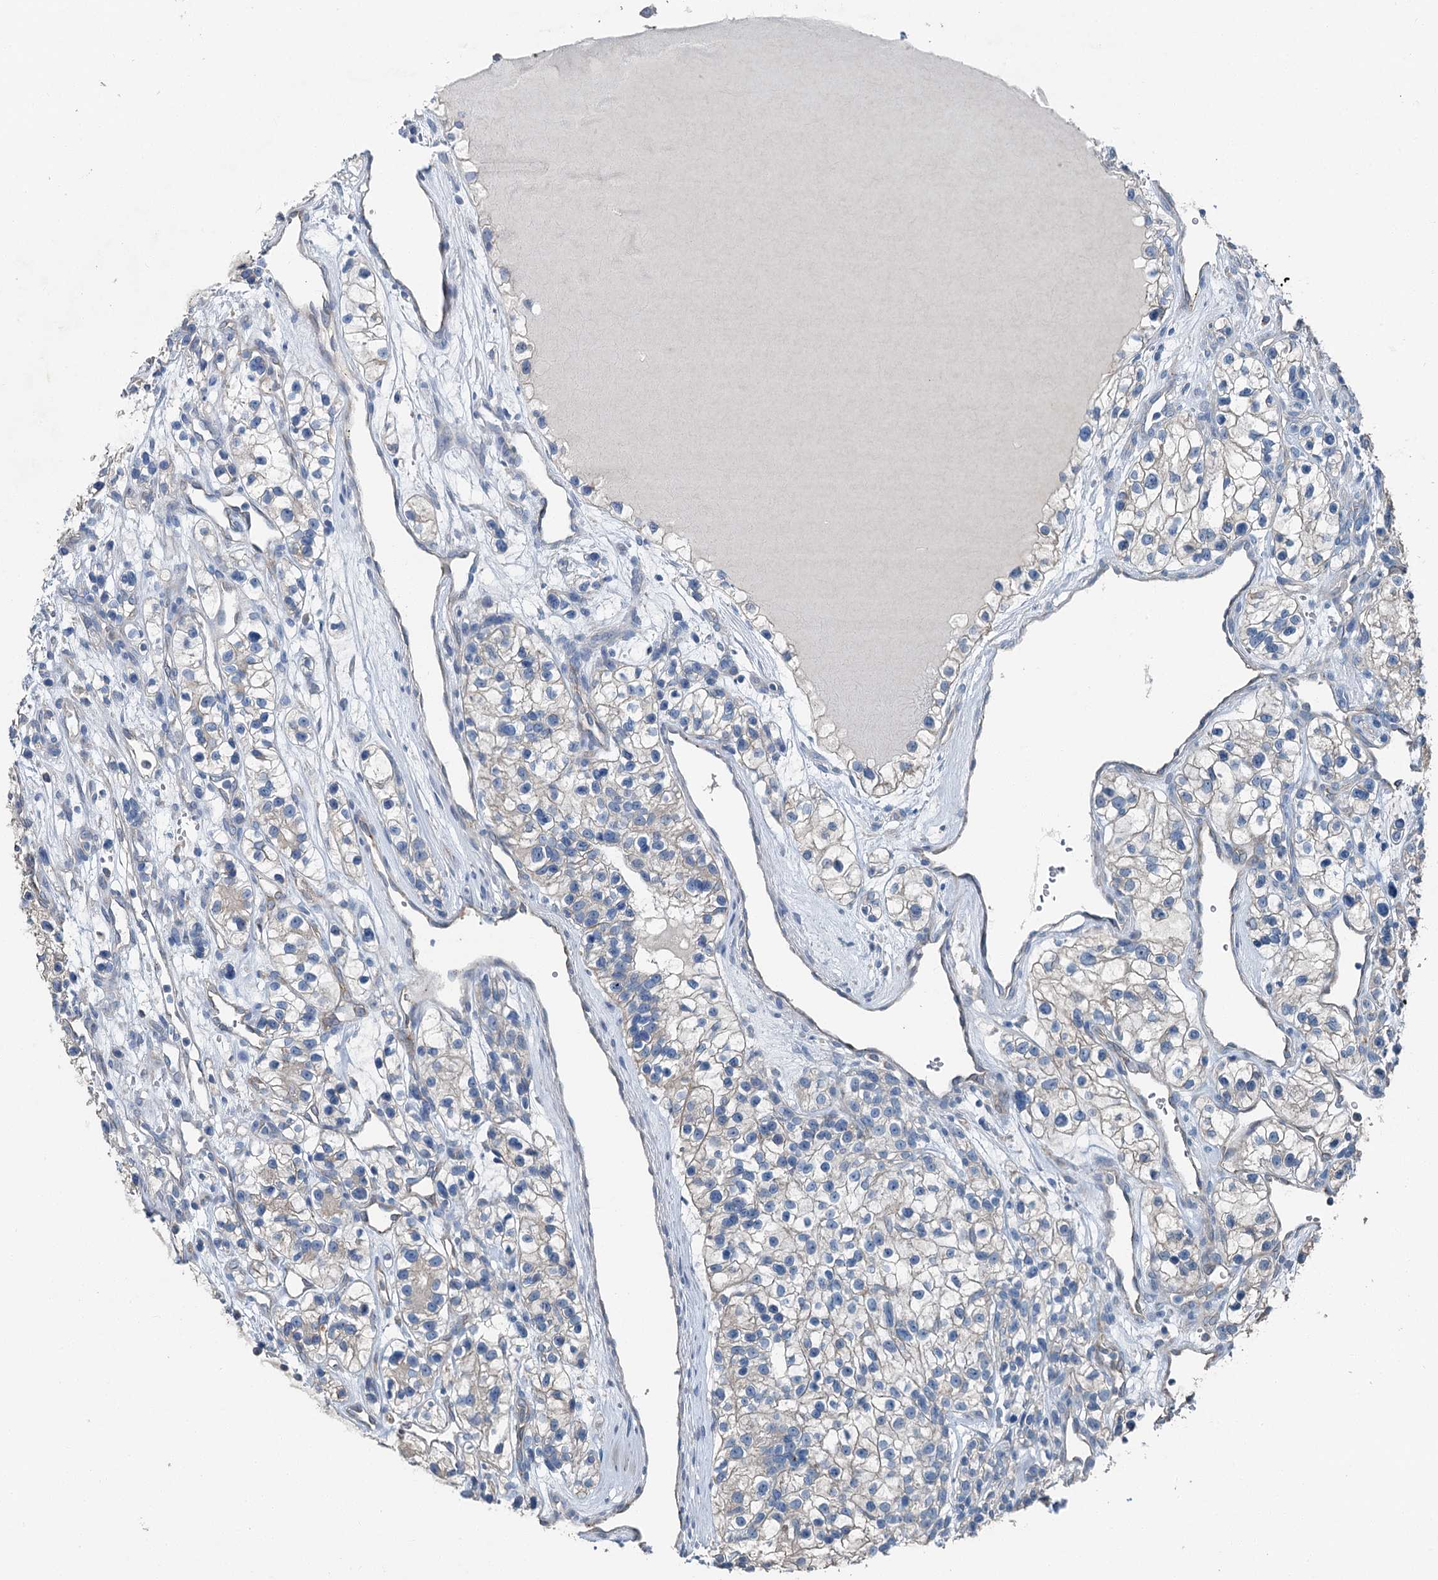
{"staining": {"intensity": "negative", "quantity": "none", "location": "none"}, "tissue": "renal cancer", "cell_type": "Tumor cells", "image_type": "cancer", "snomed": [{"axis": "morphology", "description": "Adenocarcinoma, NOS"}, {"axis": "topography", "description": "Kidney"}], "caption": "Immunohistochemical staining of renal adenocarcinoma reveals no significant positivity in tumor cells.", "gene": "C6orf120", "patient": {"sex": "female", "age": 57}}